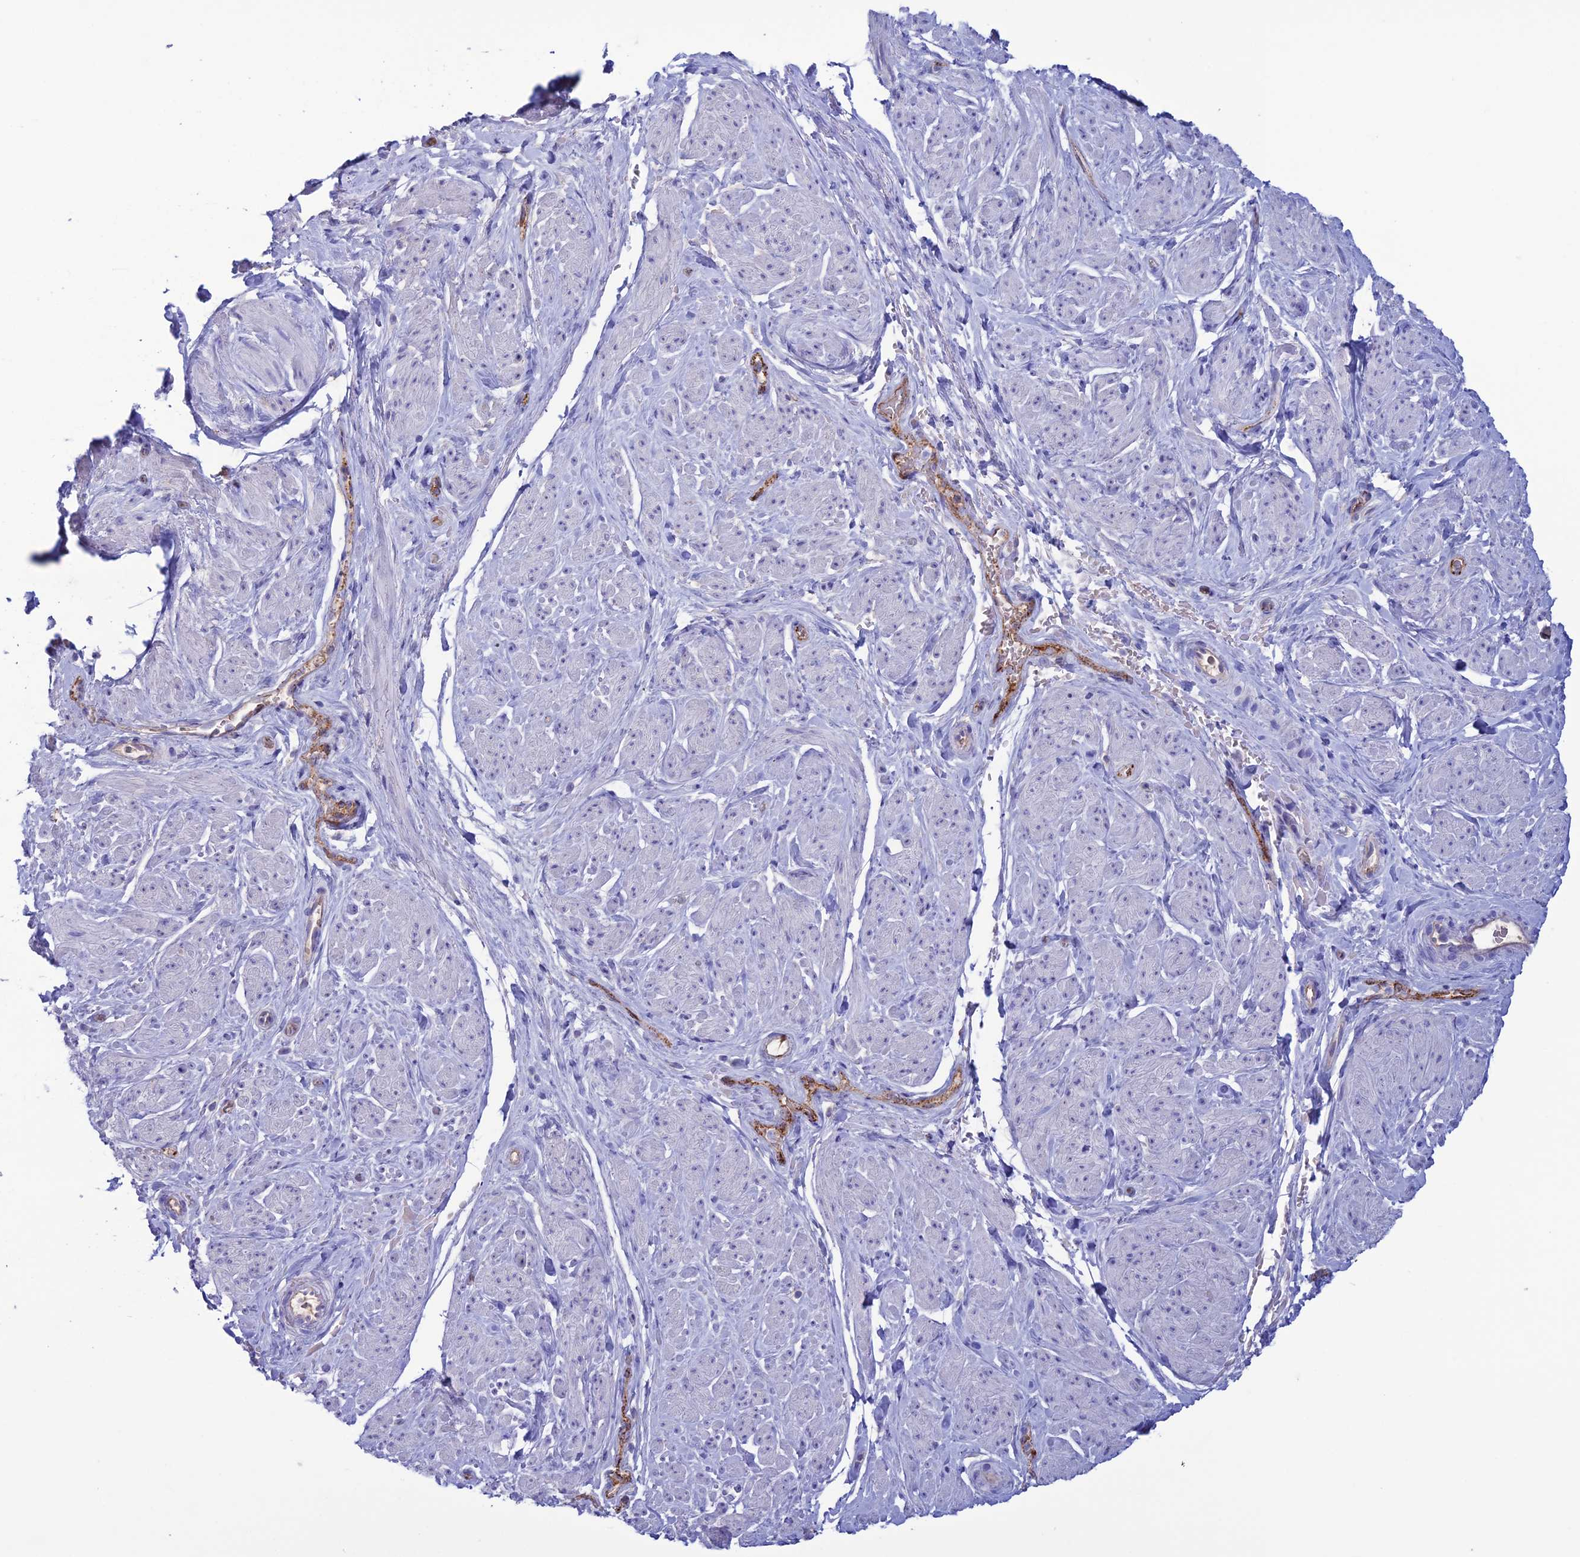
{"staining": {"intensity": "negative", "quantity": "none", "location": "none"}, "tissue": "smooth muscle", "cell_type": "Smooth muscle cells", "image_type": "normal", "snomed": [{"axis": "morphology", "description": "Normal tissue, NOS"}, {"axis": "topography", "description": "Smooth muscle"}, {"axis": "topography", "description": "Peripheral nerve tissue"}], "caption": "This photomicrograph is of unremarkable smooth muscle stained with immunohistochemistry (IHC) to label a protein in brown with the nuclei are counter-stained blue. There is no positivity in smooth muscle cells. Brightfield microscopy of IHC stained with DAB (brown) and hematoxylin (blue), captured at high magnification.", "gene": "CDC42EP5", "patient": {"sex": "male", "age": 69}}